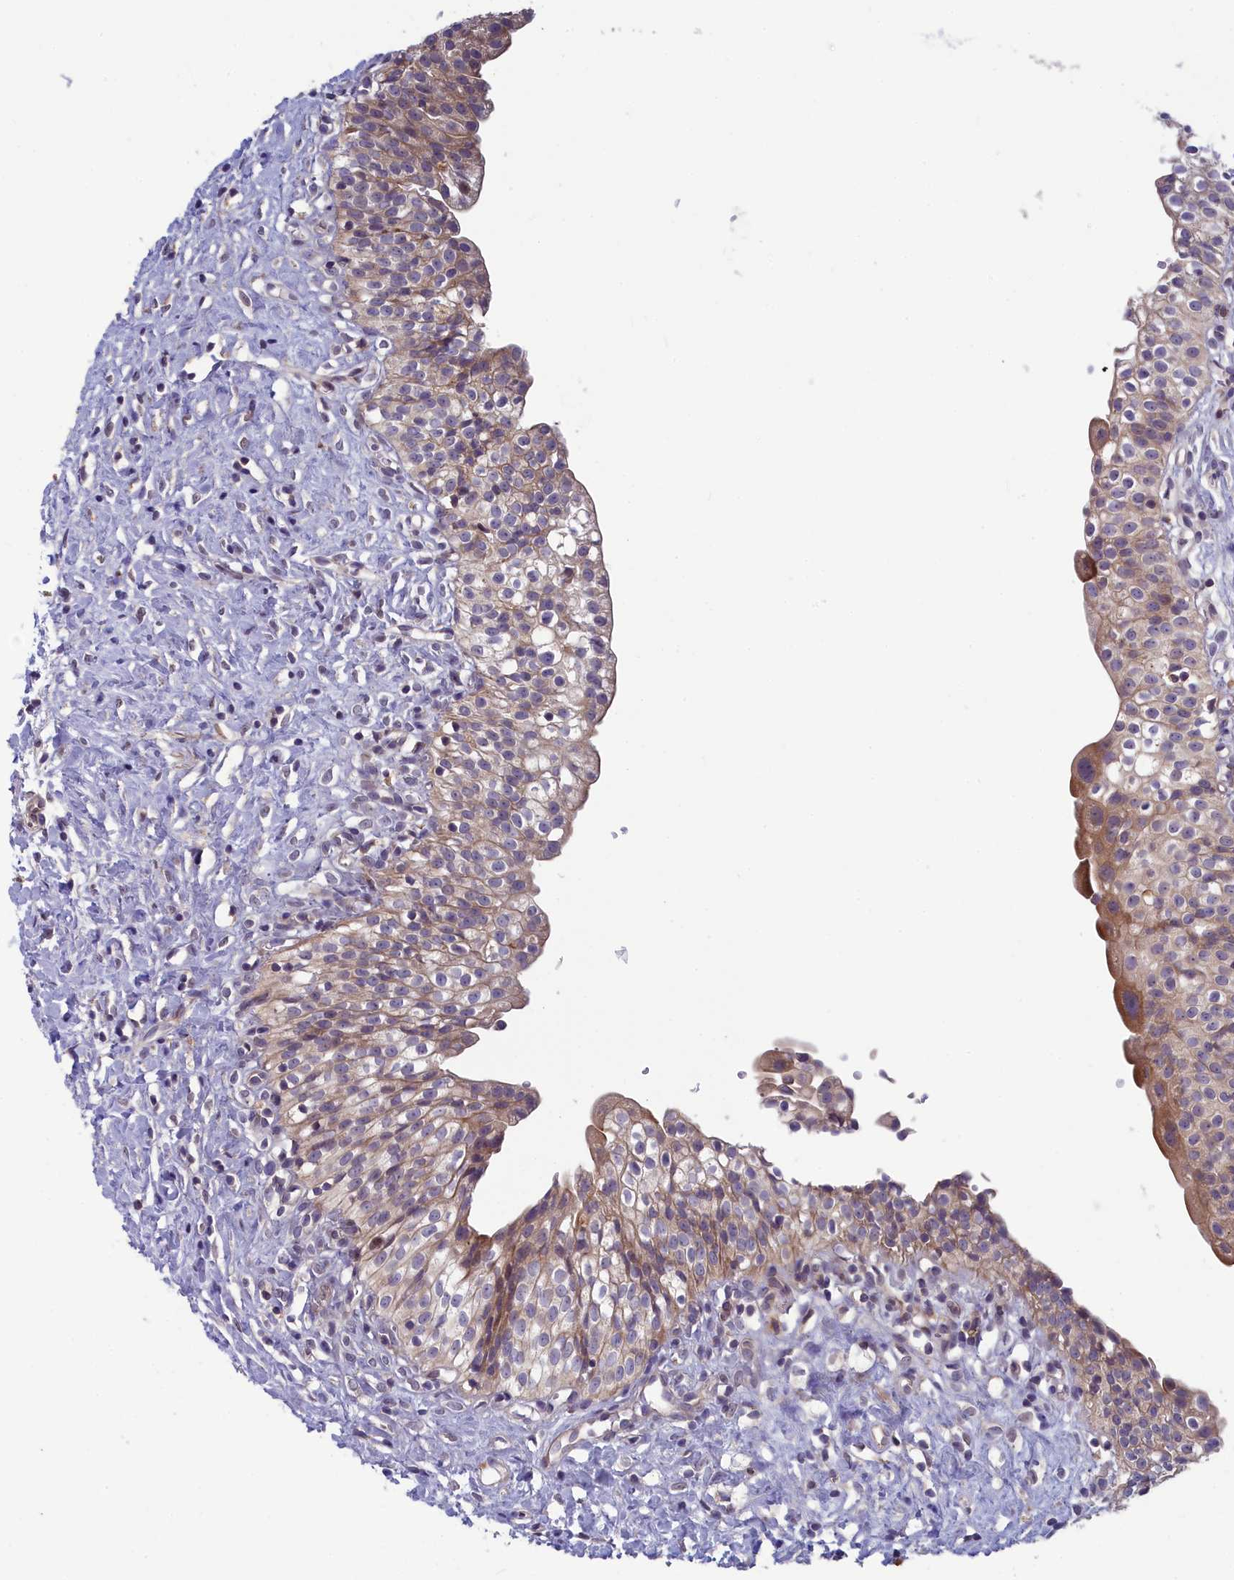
{"staining": {"intensity": "moderate", "quantity": "25%-75%", "location": "cytoplasmic/membranous"}, "tissue": "urinary bladder", "cell_type": "Urothelial cells", "image_type": "normal", "snomed": [{"axis": "morphology", "description": "Normal tissue, NOS"}, {"axis": "topography", "description": "Urinary bladder"}], "caption": "Protein staining exhibits moderate cytoplasmic/membranous expression in approximately 25%-75% of urothelial cells in normal urinary bladder.", "gene": "BLTP2", "patient": {"sex": "male", "age": 51}}